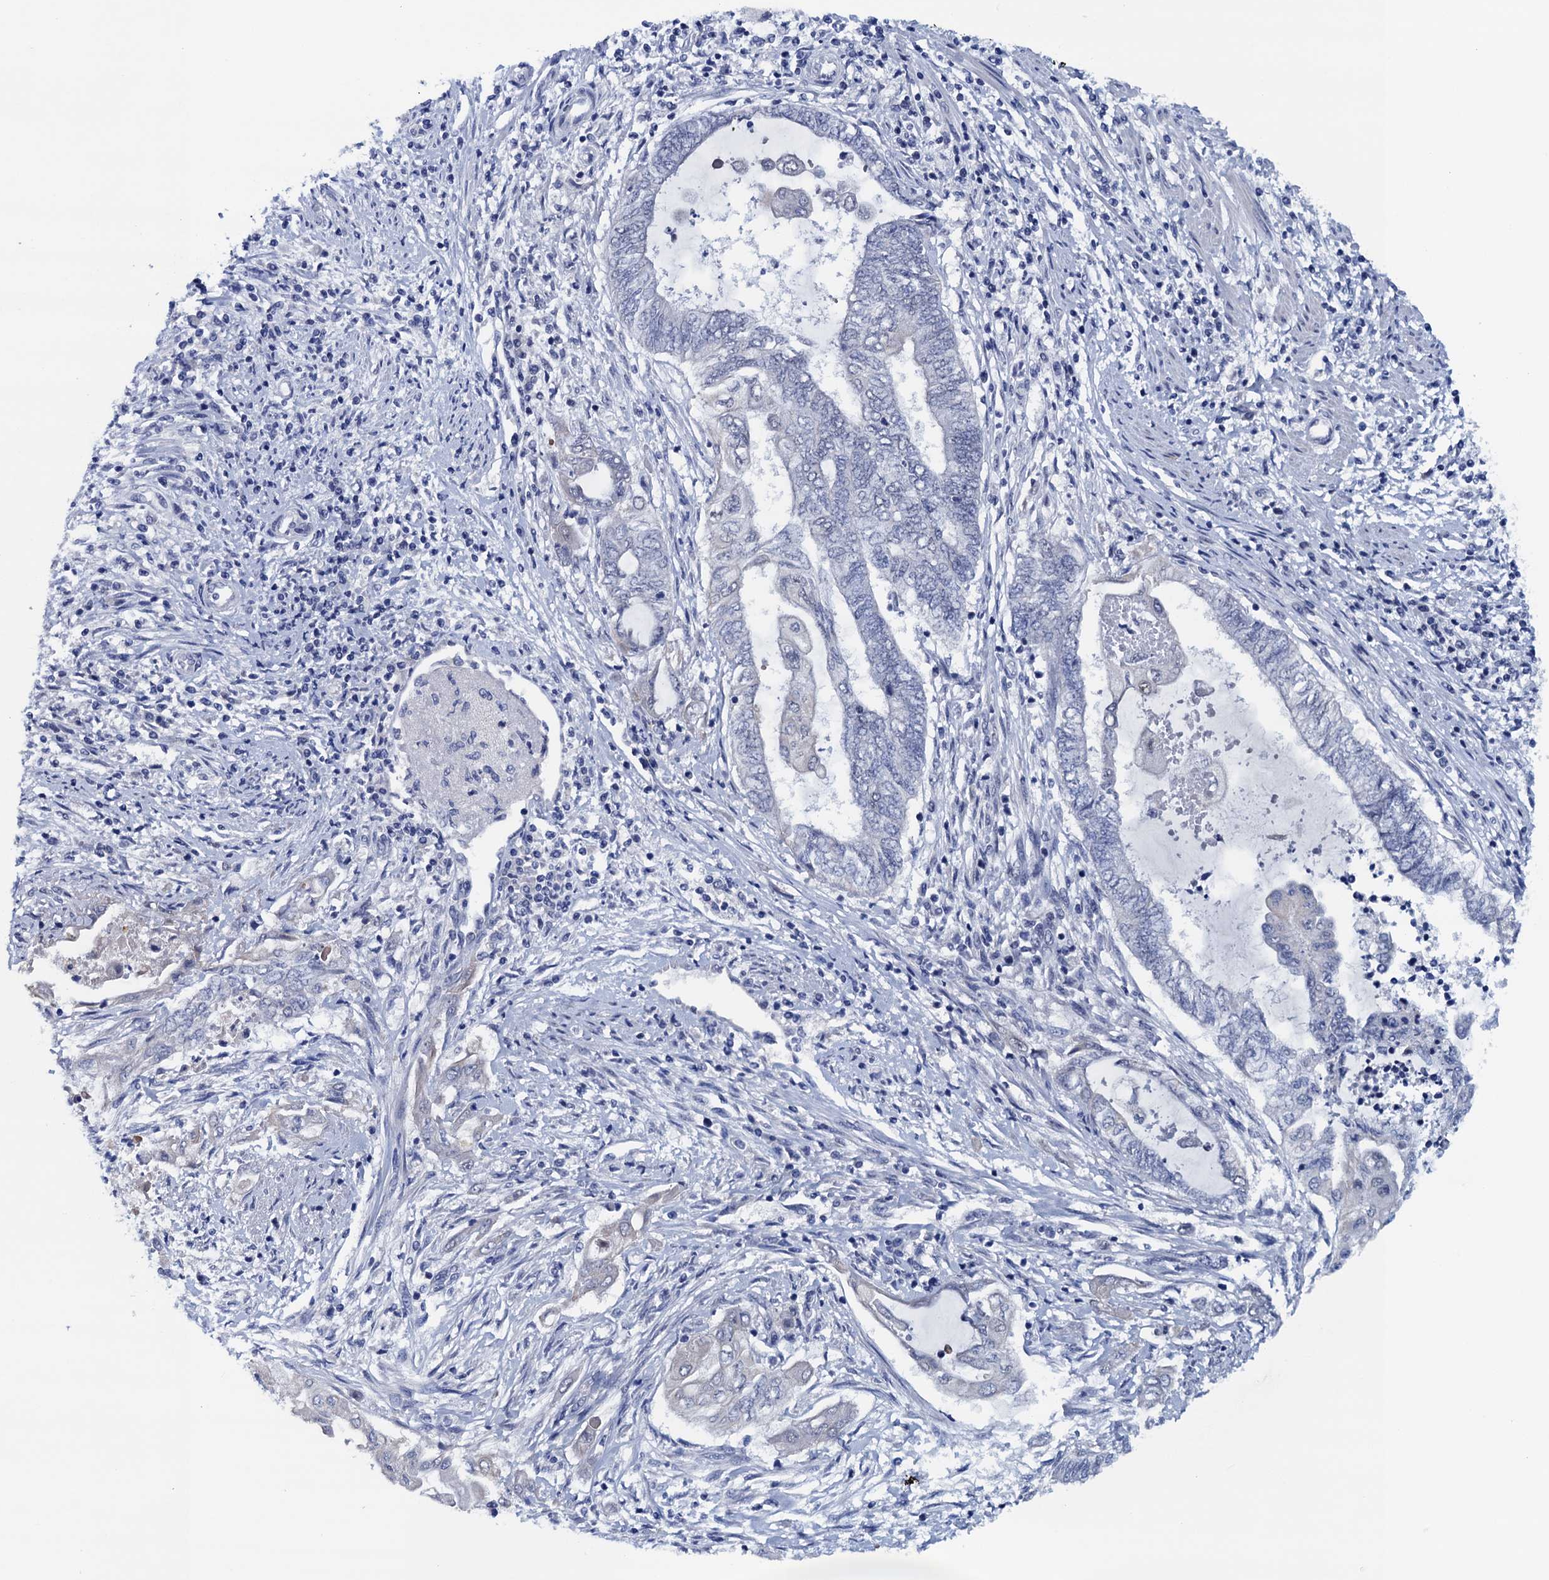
{"staining": {"intensity": "negative", "quantity": "none", "location": "none"}, "tissue": "endometrial cancer", "cell_type": "Tumor cells", "image_type": "cancer", "snomed": [{"axis": "morphology", "description": "Adenocarcinoma, NOS"}, {"axis": "topography", "description": "Uterus"}, {"axis": "topography", "description": "Endometrium"}], "caption": "This is an IHC photomicrograph of human adenocarcinoma (endometrial). There is no staining in tumor cells.", "gene": "FNBP4", "patient": {"sex": "female", "age": 70}}